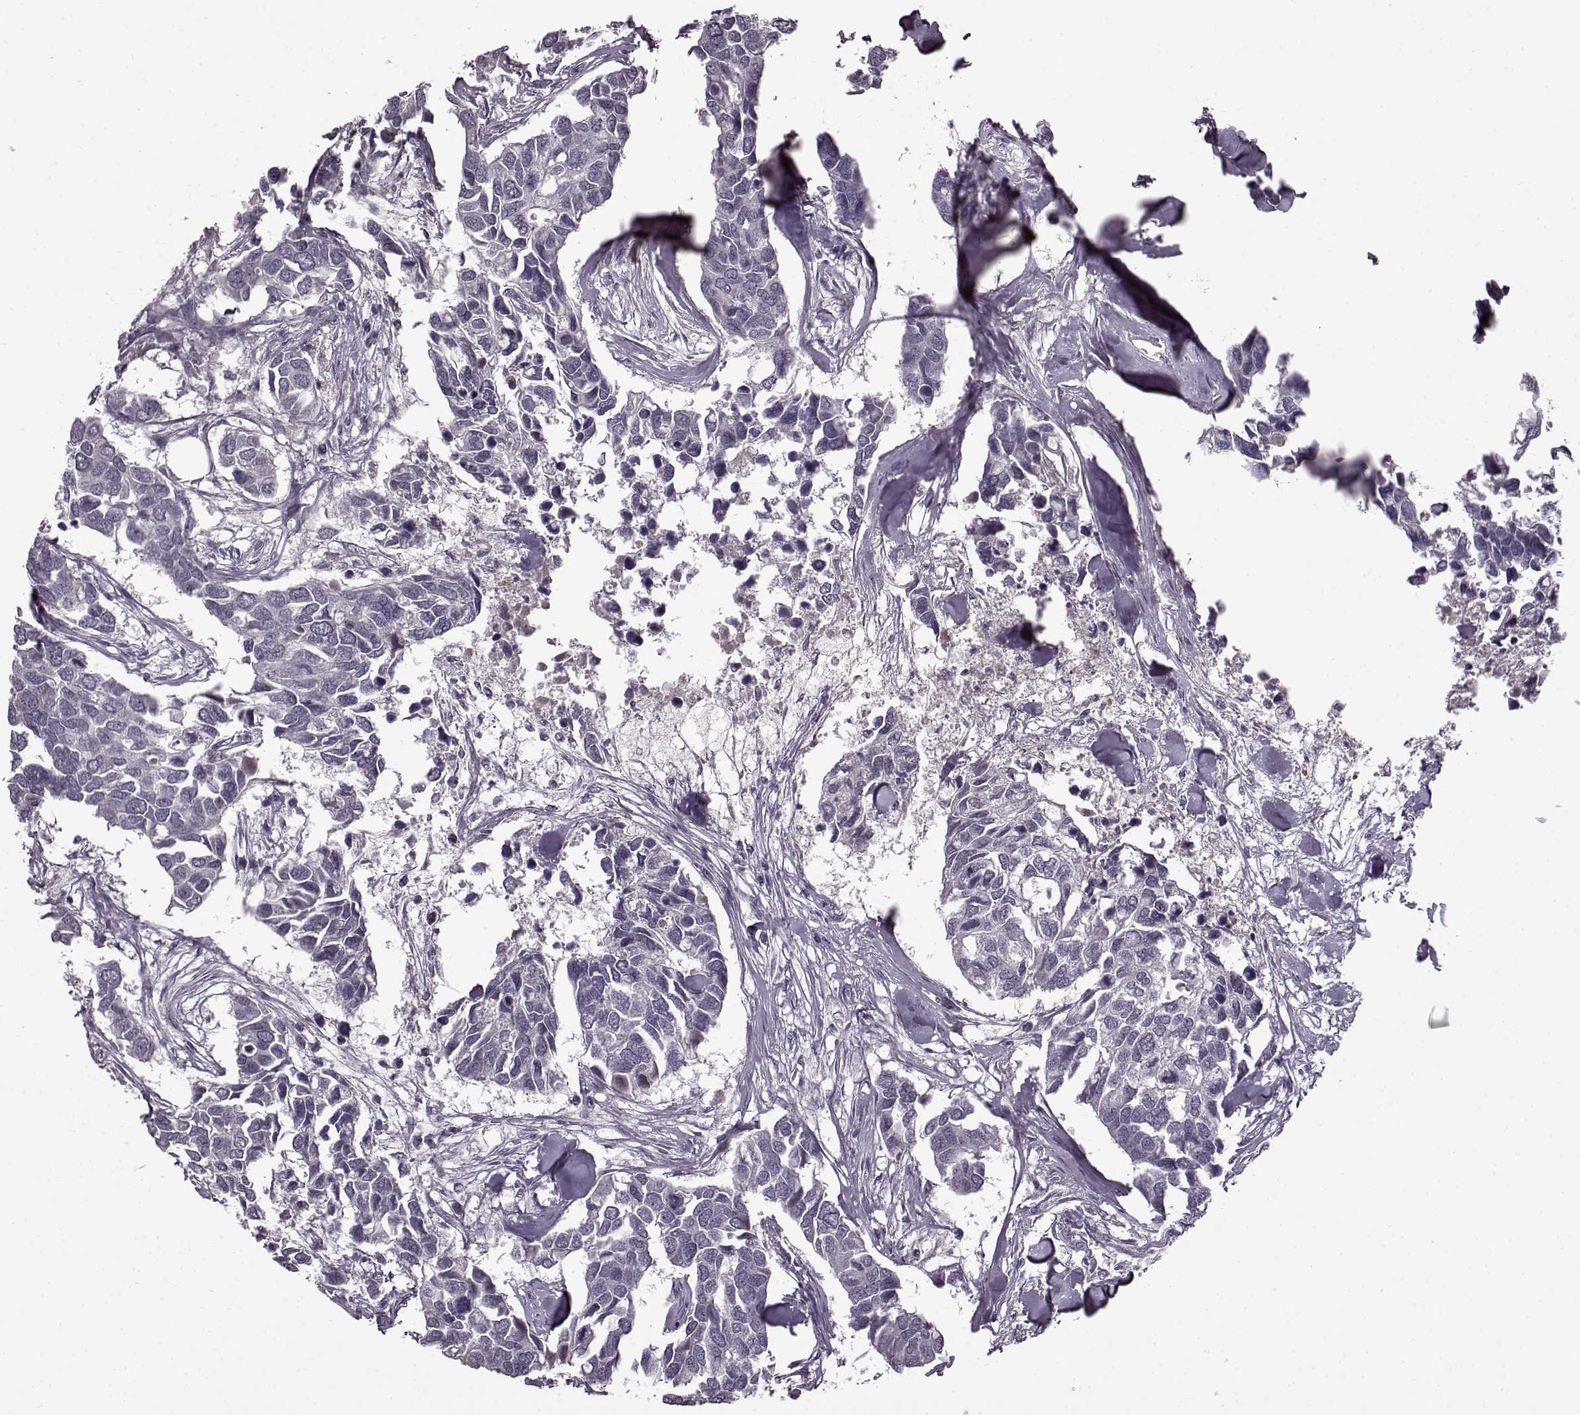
{"staining": {"intensity": "negative", "quantity": "none", "location": "none"}, "tissue": "breast cancer", "cell_type": "Tumor cells", "image_type": "cancer", "snomed": [{"axis": "morphology", "description": "Duct carcinoma"}, {"axis": "topography", "description": "Breast"}], "caption": "High magnification brightfield microscopy of breast cancer stained with DAB (3,3'-diaminobenzidine) (brown) and counterstained with hematoxylin (blue): tumor cells show no significant staining.", "gene": "CNGA3", "patient": {"sex": "female", "age": 83}}